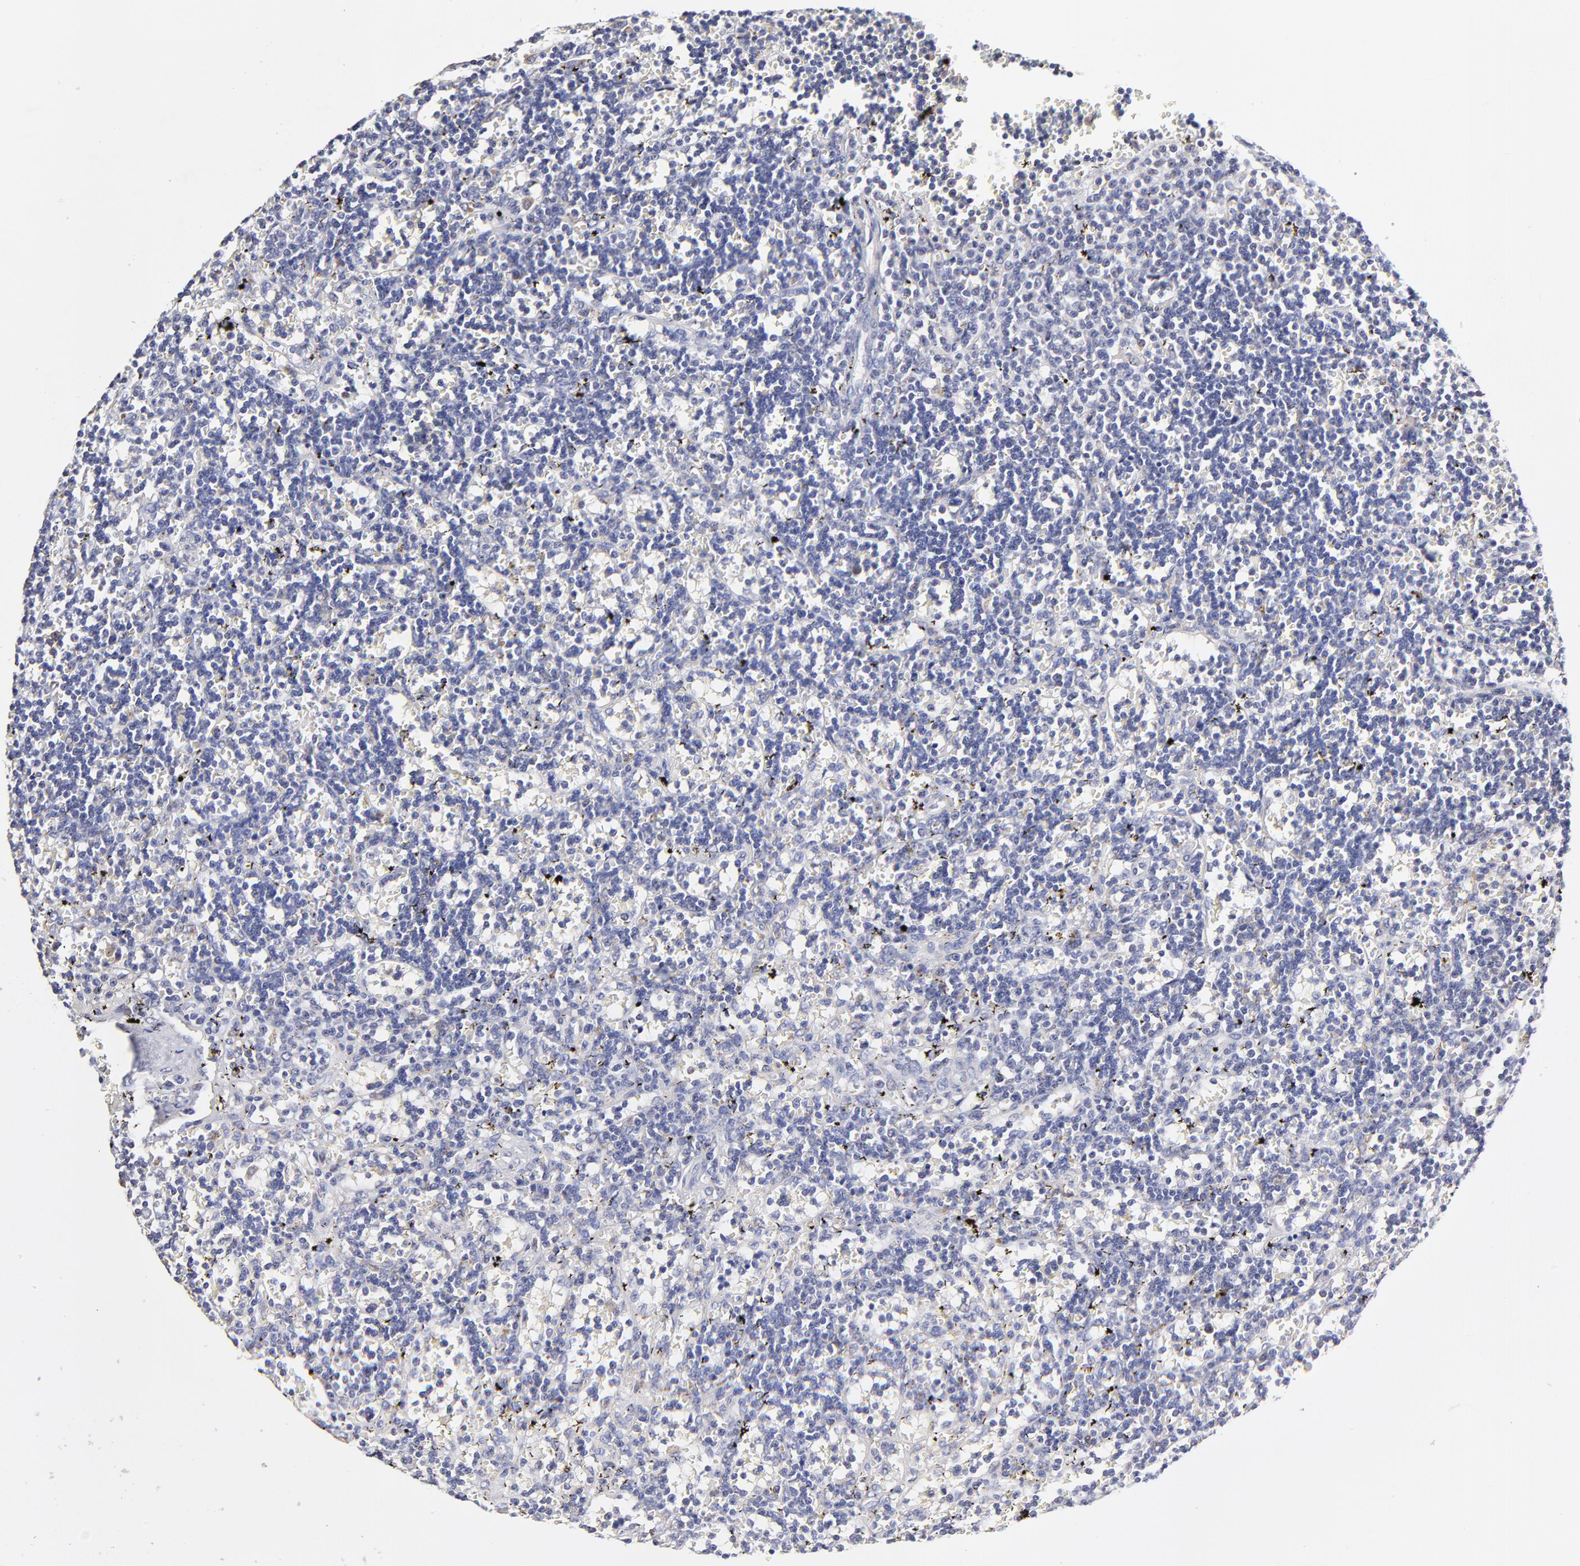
{"staining": {"intensity": "negative", "quantity": "none", "location": "none"}, "tissue": "lymphoma", "cell_type": "Tumor cells", "image_type": "cancer", "snomed": [{"axis": "morphology", "description": "Malignant lymphoma, non-Hodgkin's type, Low grade"}, {"axis": "topography", "description": "Spleen"}], "caption": "Immunohistochemistry of human lymphoma demonstrates no staining in tumor cells.", "gene": "GCSAM", "patient": {"sex": "male", "age": 60}}